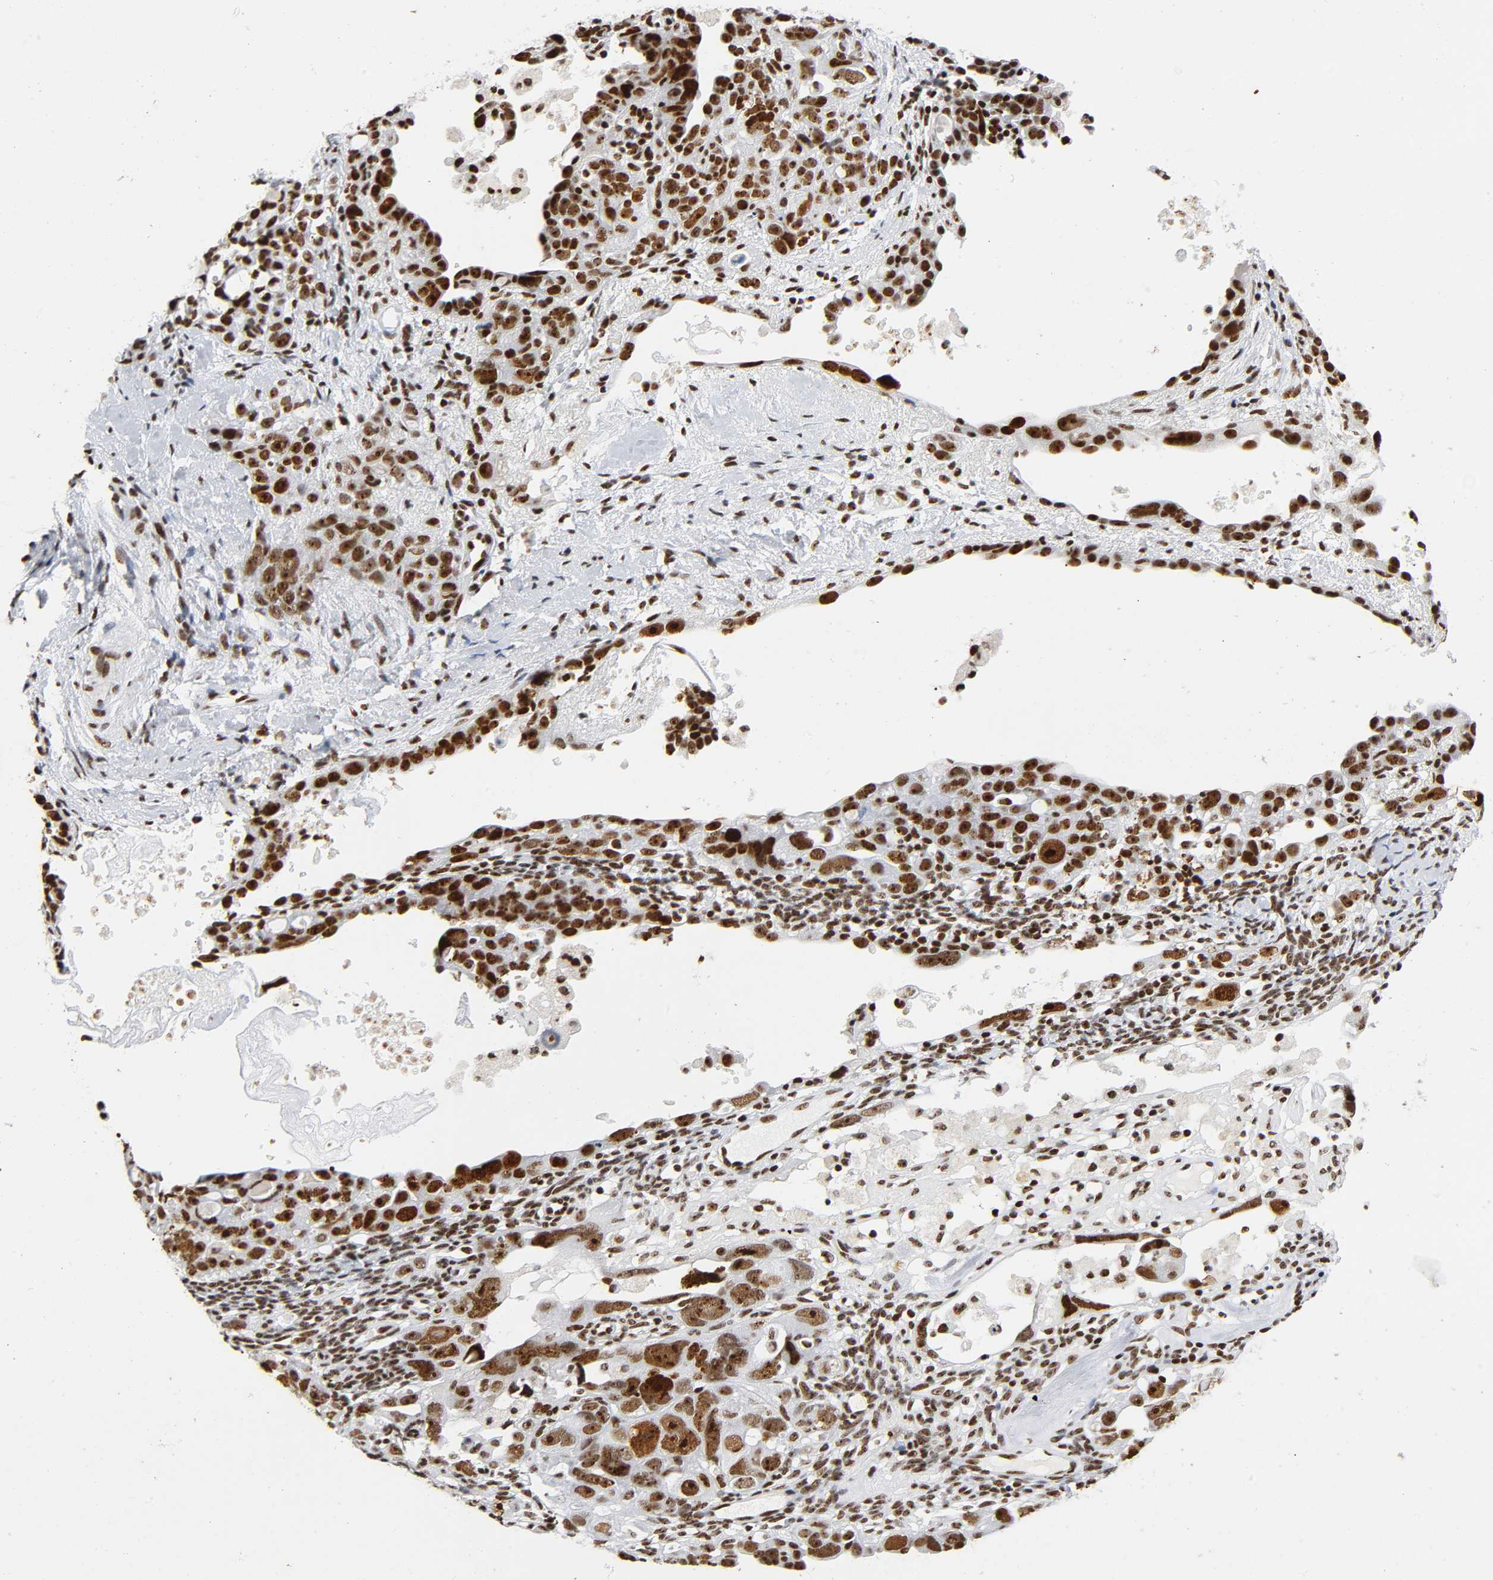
{"staining": {"intensity": "strong", "quantity": ">75%", "location": "nuclear"}, "tissue": "ovarian cancer", "cell_type": "Tumor cells", "image_type": "cancer", "snomed": [{"axis": "morphology", "description": "Cystadenocarcinoma, serous, NOS"}, {"axis": "topography", "description": "Ovary"}], "caption": "Ovarian serous cystadenocarcinoma stained for a protein demonstrates strong nuclear positivity in tumor cells. (Brightfield microscopy of DAB IHC at high magnification).", "gene": "UBTF", "patient": {"sex": "female", "age": 66}}